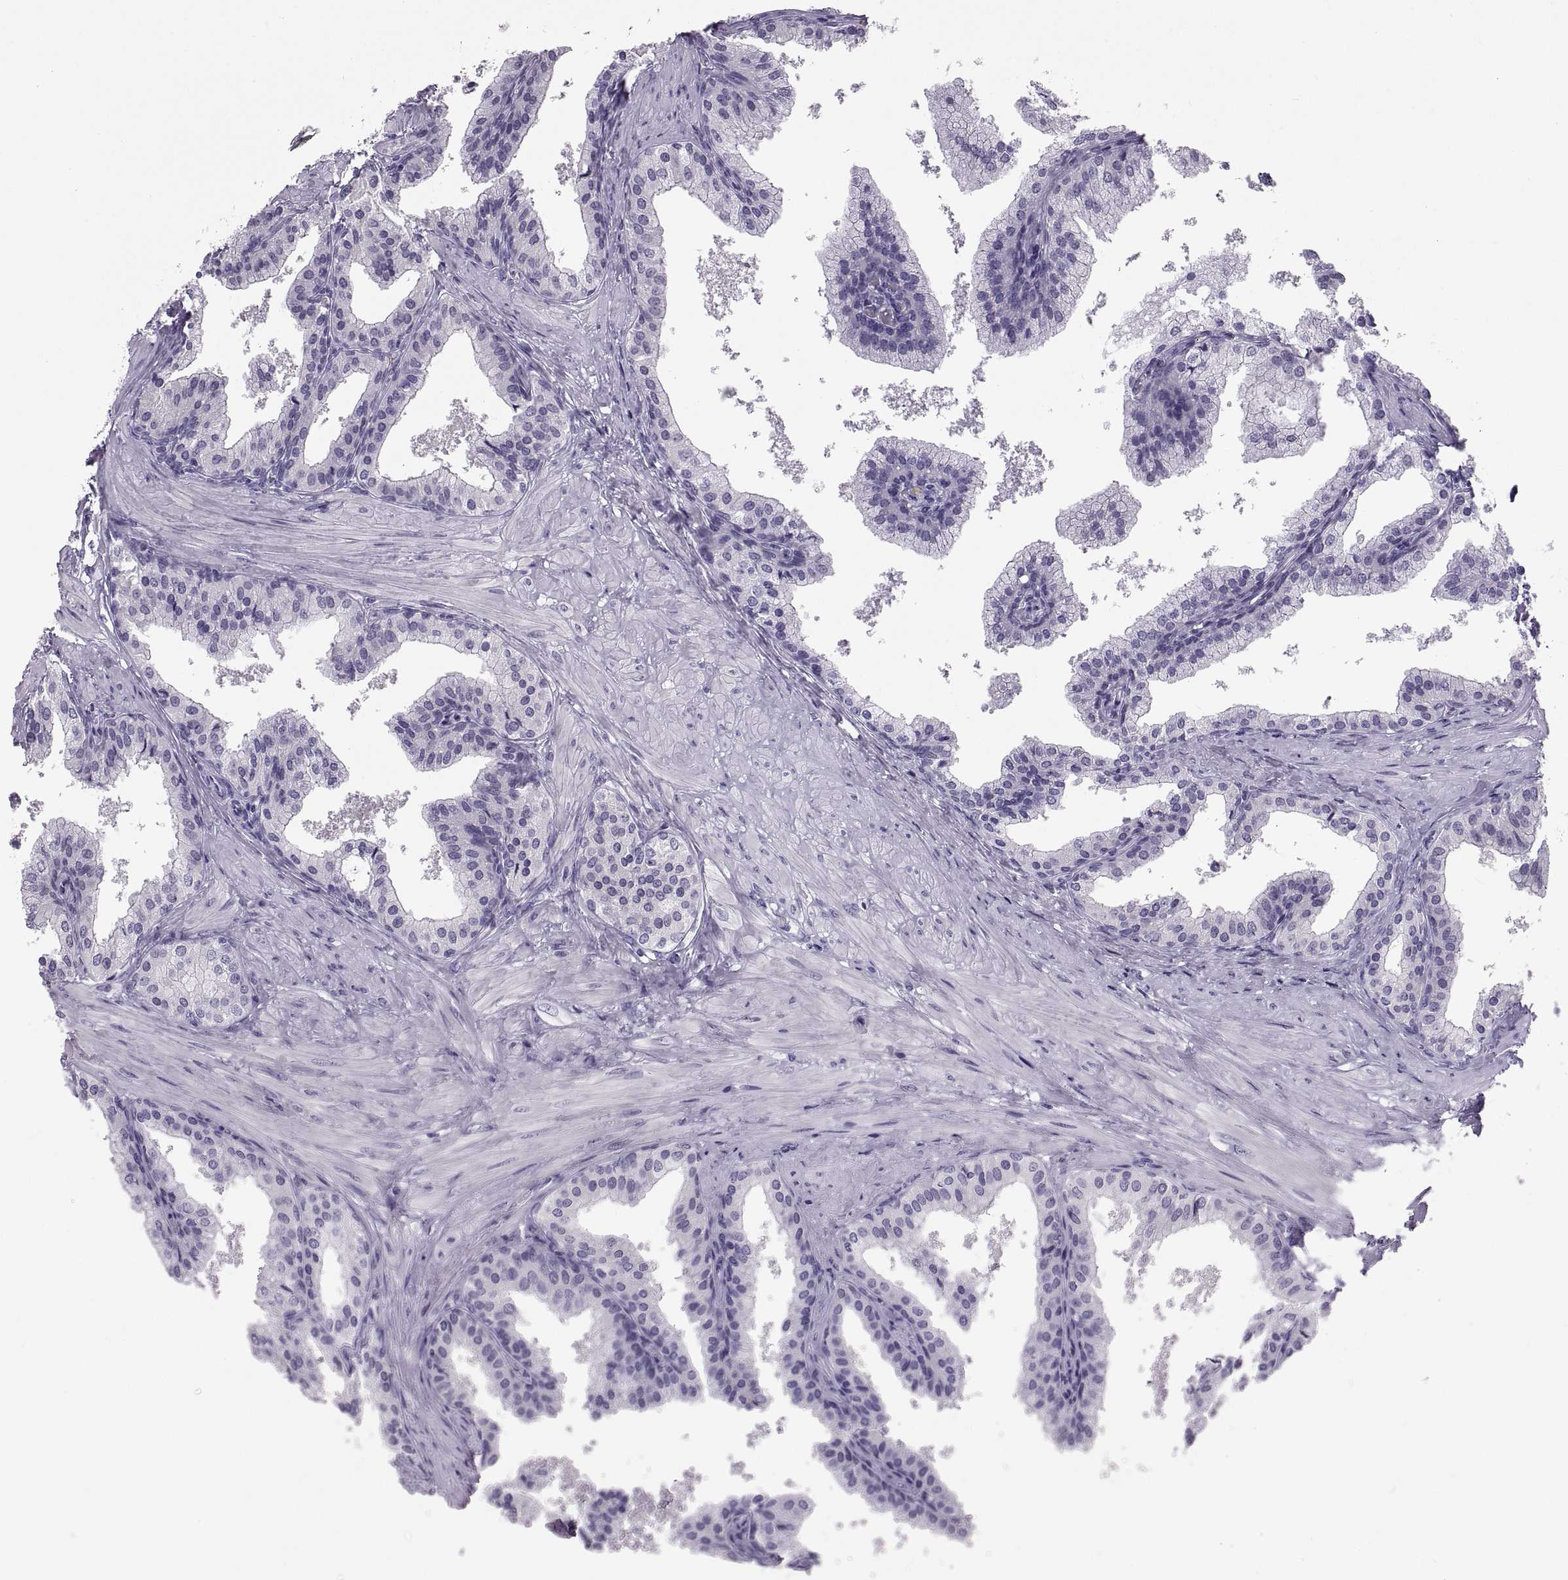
{"staining": {"intensity": "negative", "quantity": "none", "location": "none"}, "tissue": "prostate cancer", "cell_type": "Tumor cells", "image_type": "cancer", "snomed": [{"axis": "morphology", "description": "Adenocarcinoma, Low grade"}, {"axis": "topography", "description": "Prostate"}], "caption": "This is an immunohistochemistry (IHC) photomicrograph of human prostate cancer. There is no positivity in tumor cells.", "gene": "QRICH2", "patient": {"sex": "male", "age": 56}}